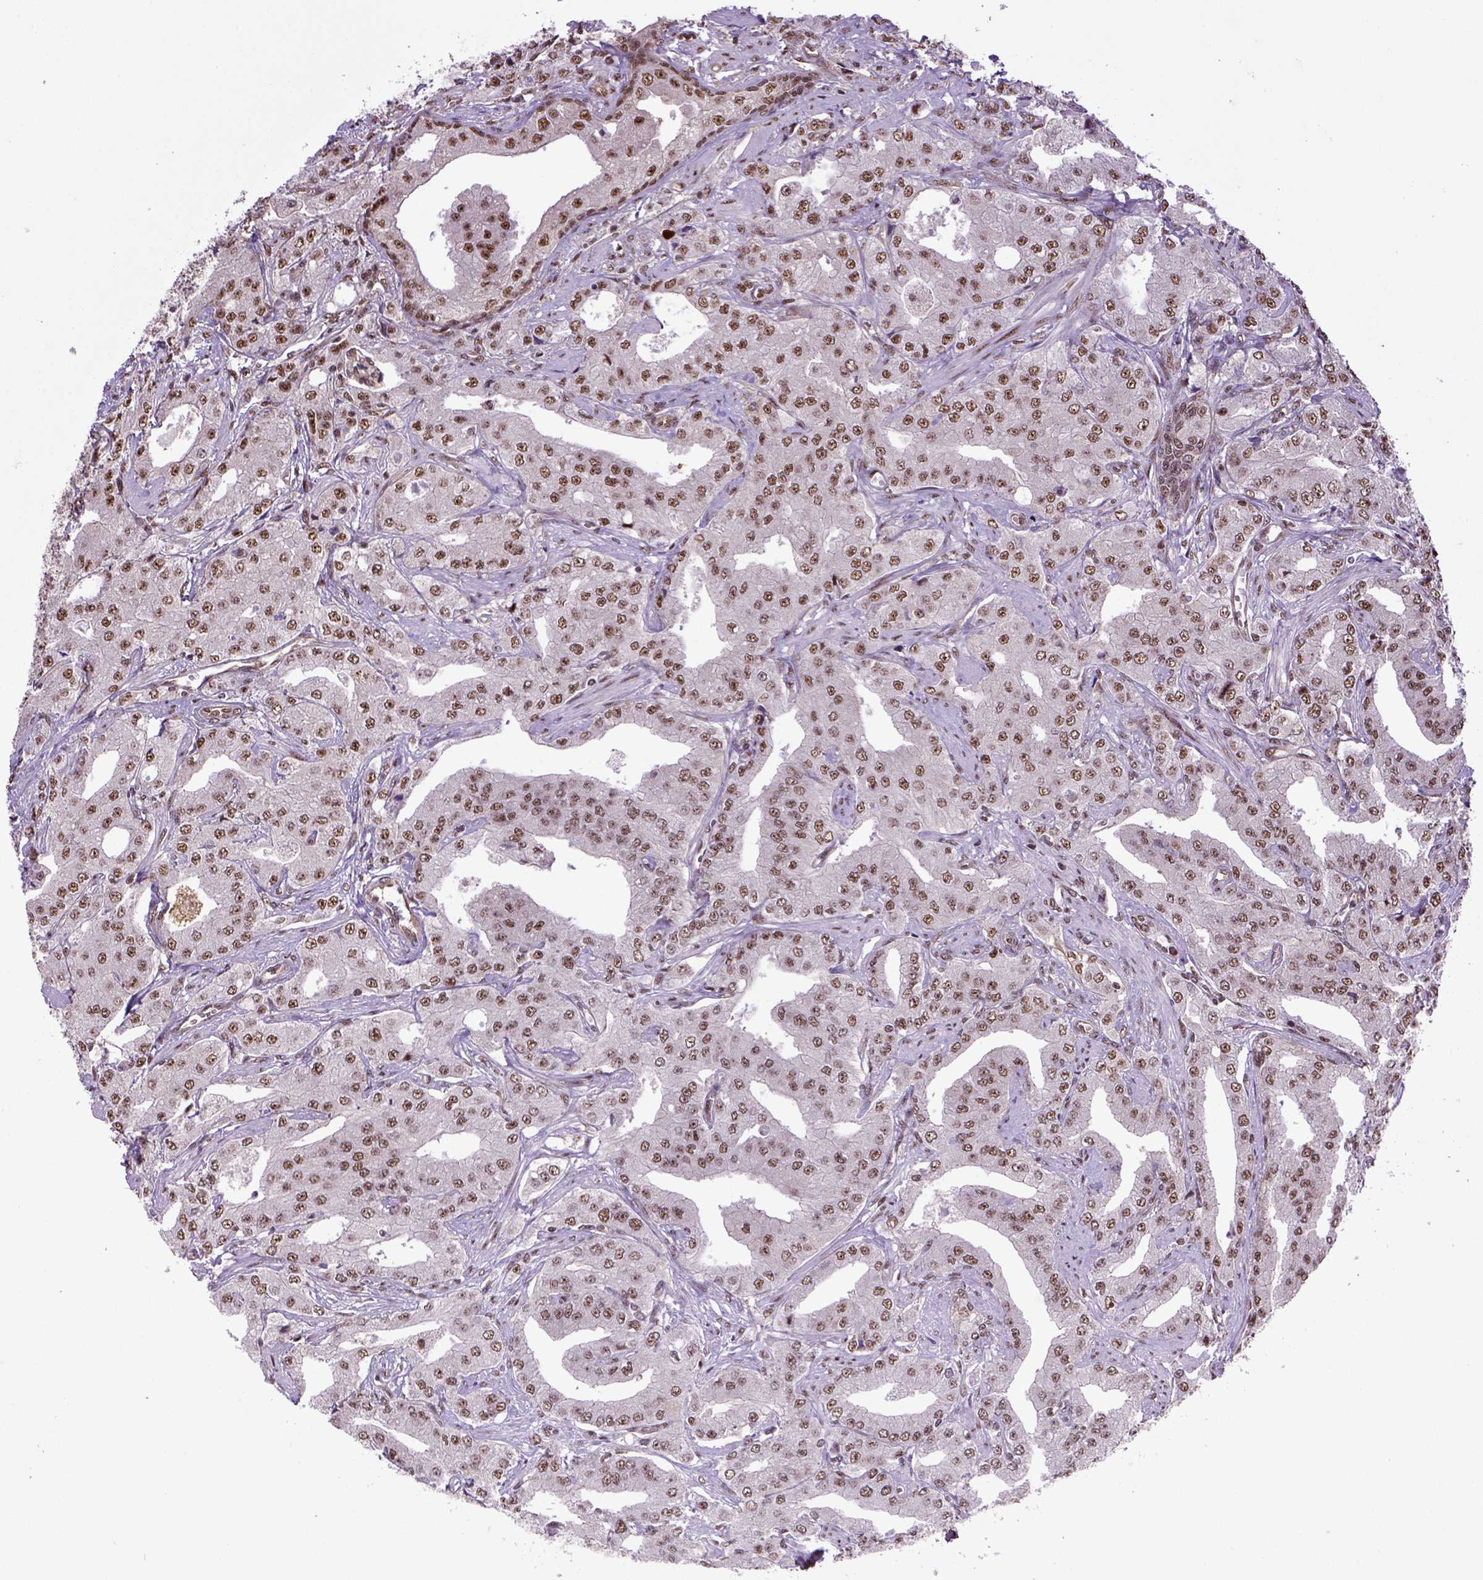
{"staining": {"intensity": "moderate", "quantity": ">75%", "location": "nuclear"}, "tissue": "prostate cancer", "cell_type": "Tumor cells", "image_type": "cancer", "snomed": [{"axis": "morphology", "description": "Adenocarcinoma, Low grade"}, {"axis": "topography", "description": "Prostate"}], "caption": "Immunohistochemical staining of low-grade adenocarcinoma (prostate) displays moderate nuclear protein expression in about >75% of tumor cells. (DAB = brown stain, brightfield microscopy at high magnification).", "gene": "PPIG", "patient": {"sex": "male", "age": 60}}